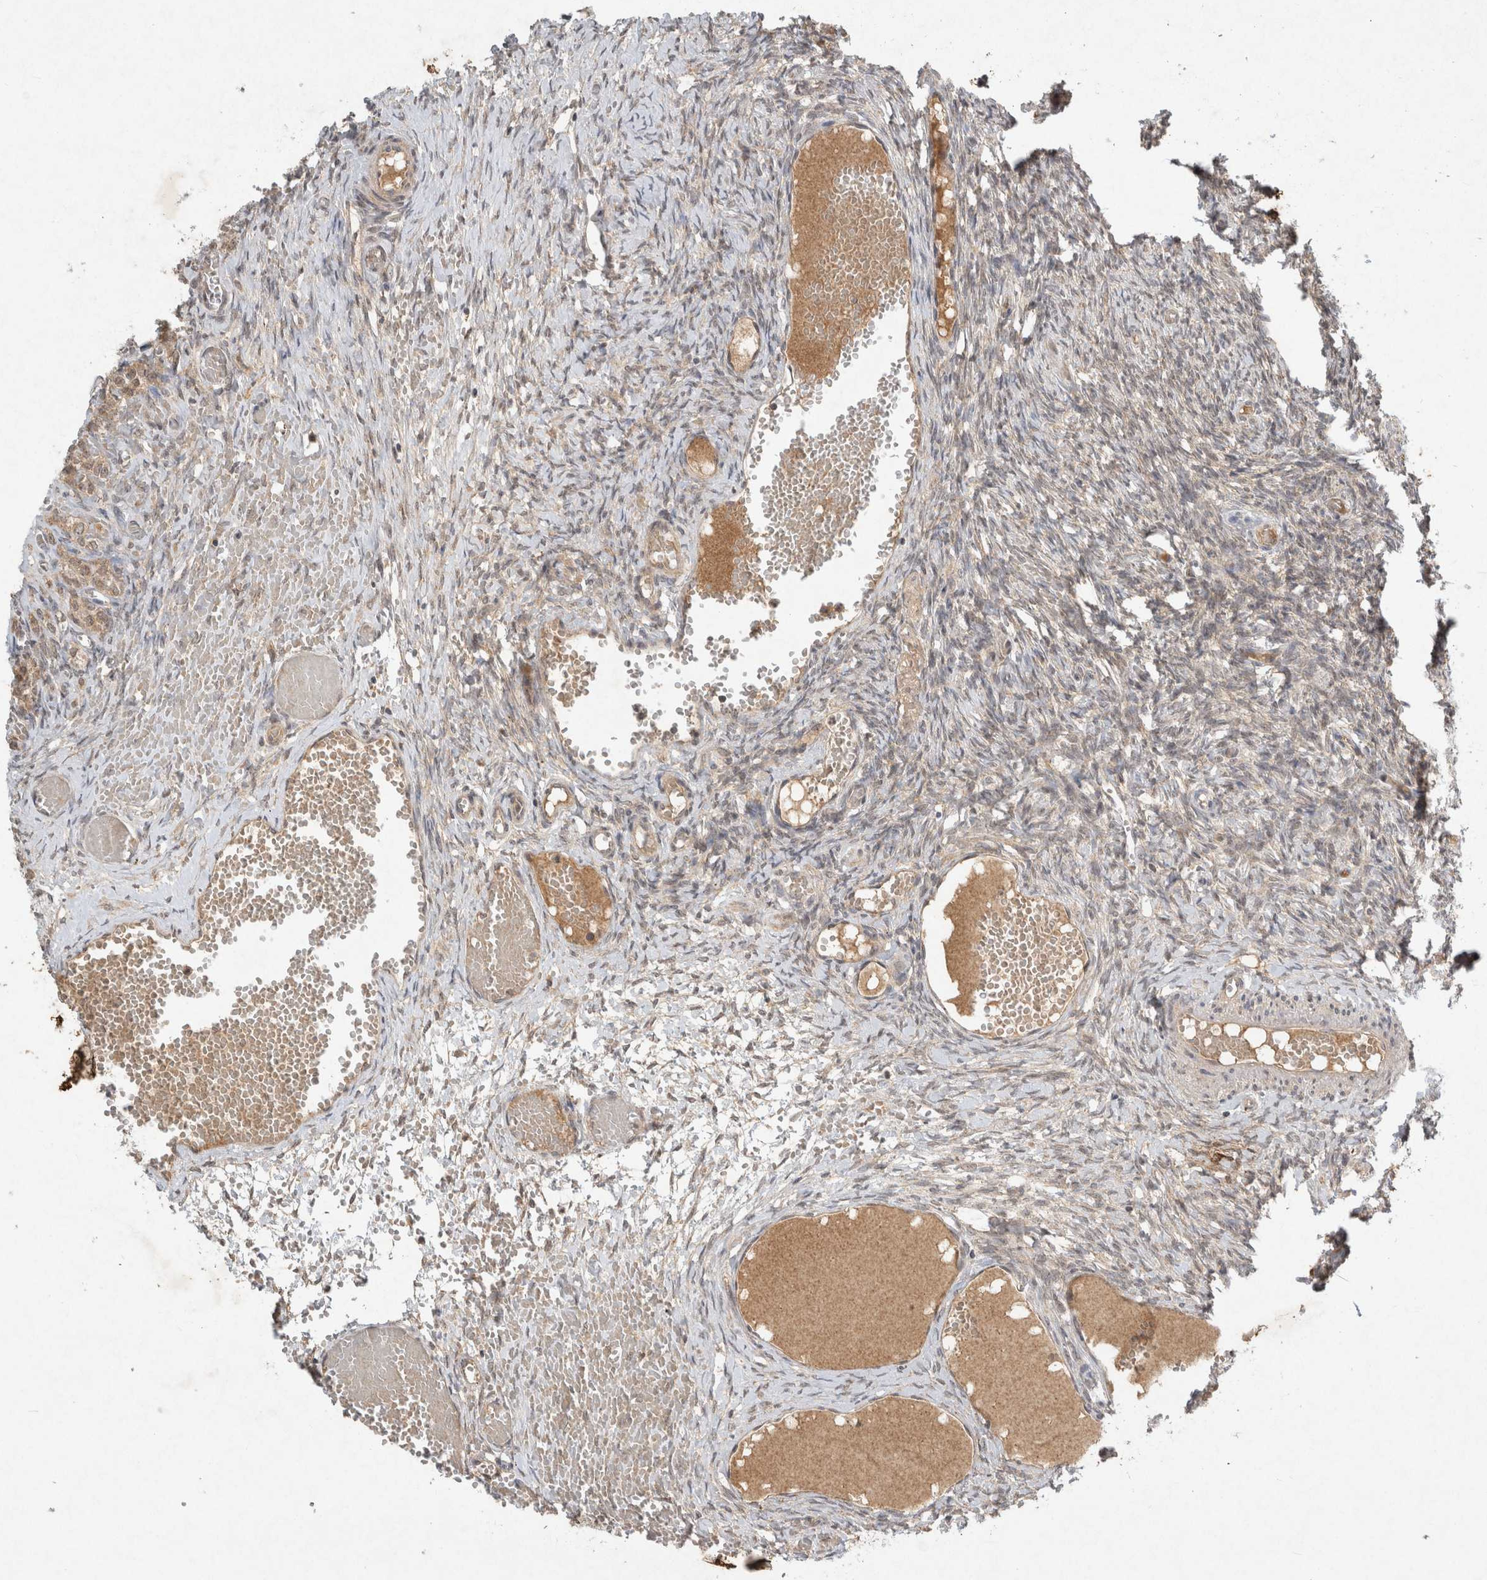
{"staining": {"intensity": "moderate", "quantity": ">75%", "location": "cytoplasmic/membranous"}, "tissue": "ovary", "cell_type": "Follicle cells", "image_type": "normal", "snomed": [{"axis": "morphology", "description": "Adenocarcinoma, NOS"}, {"axis": "topography", "description": "Endometrium"}], "caption": "IHC of normal human ovary shows medium levels of moderate cytoplasmic/membranous staining in approximately >75% of follicle cells.", "gene": "LOXL2", "patient": {"sex": "female", "age": 32}}